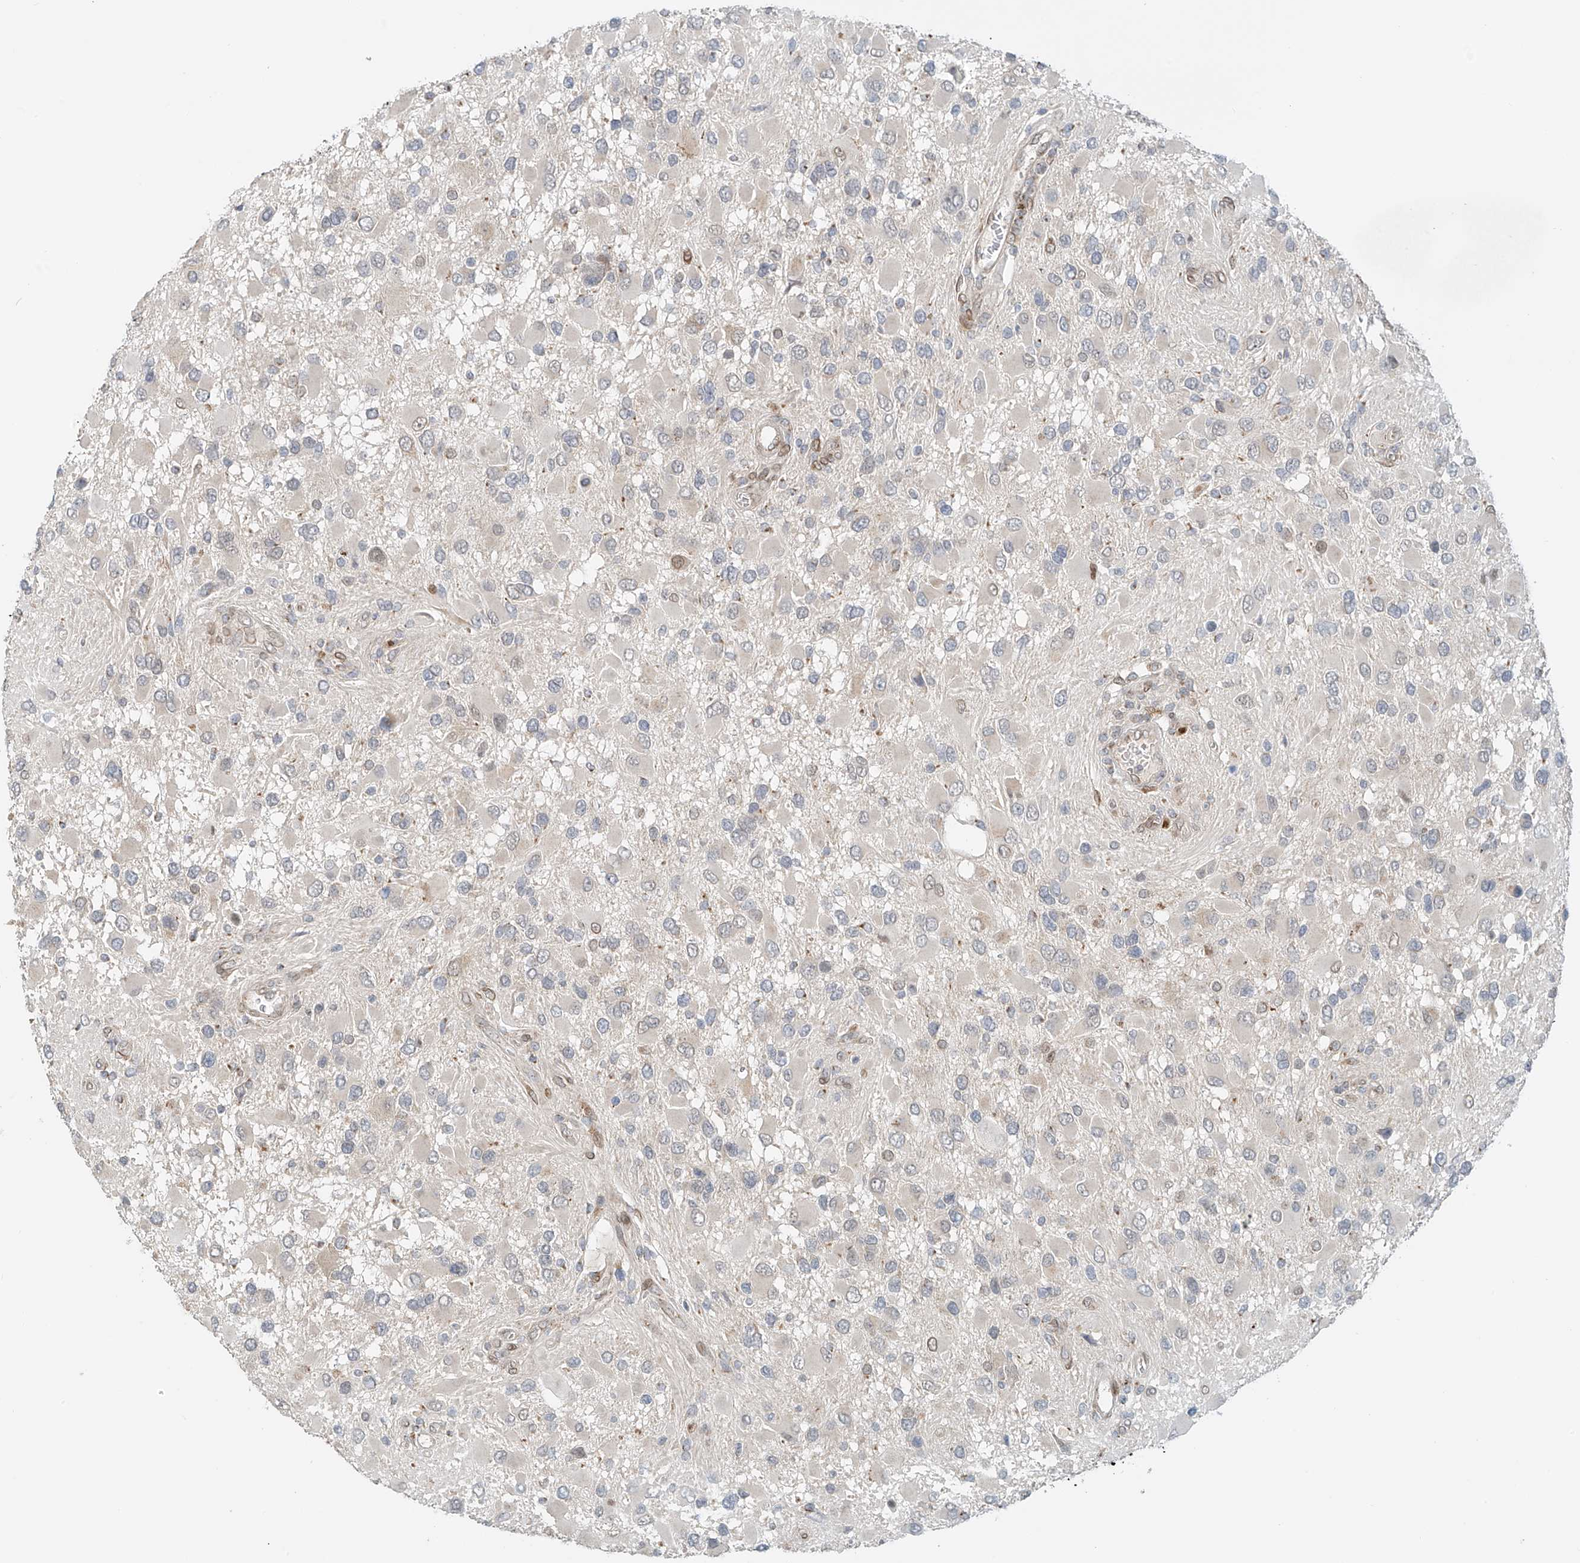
{"staining": {"intensity": "negative", "quantity": "none", "location": "none"}, "tissue": "glioma", "cell_type": "Tumor cells", "image_type": "cancer", "snomed": [{"axis": "morphology", "description": "Glioma, malignant, High grade"}, {"axis": "topography", "description": "Brain"}], "caption": "This is an IHC histopathology image of human malignant high-grade glioma. There is no expression in tumor cells.", "gene": "STARD9", "patient": {"sex": "male", "age": 53}}